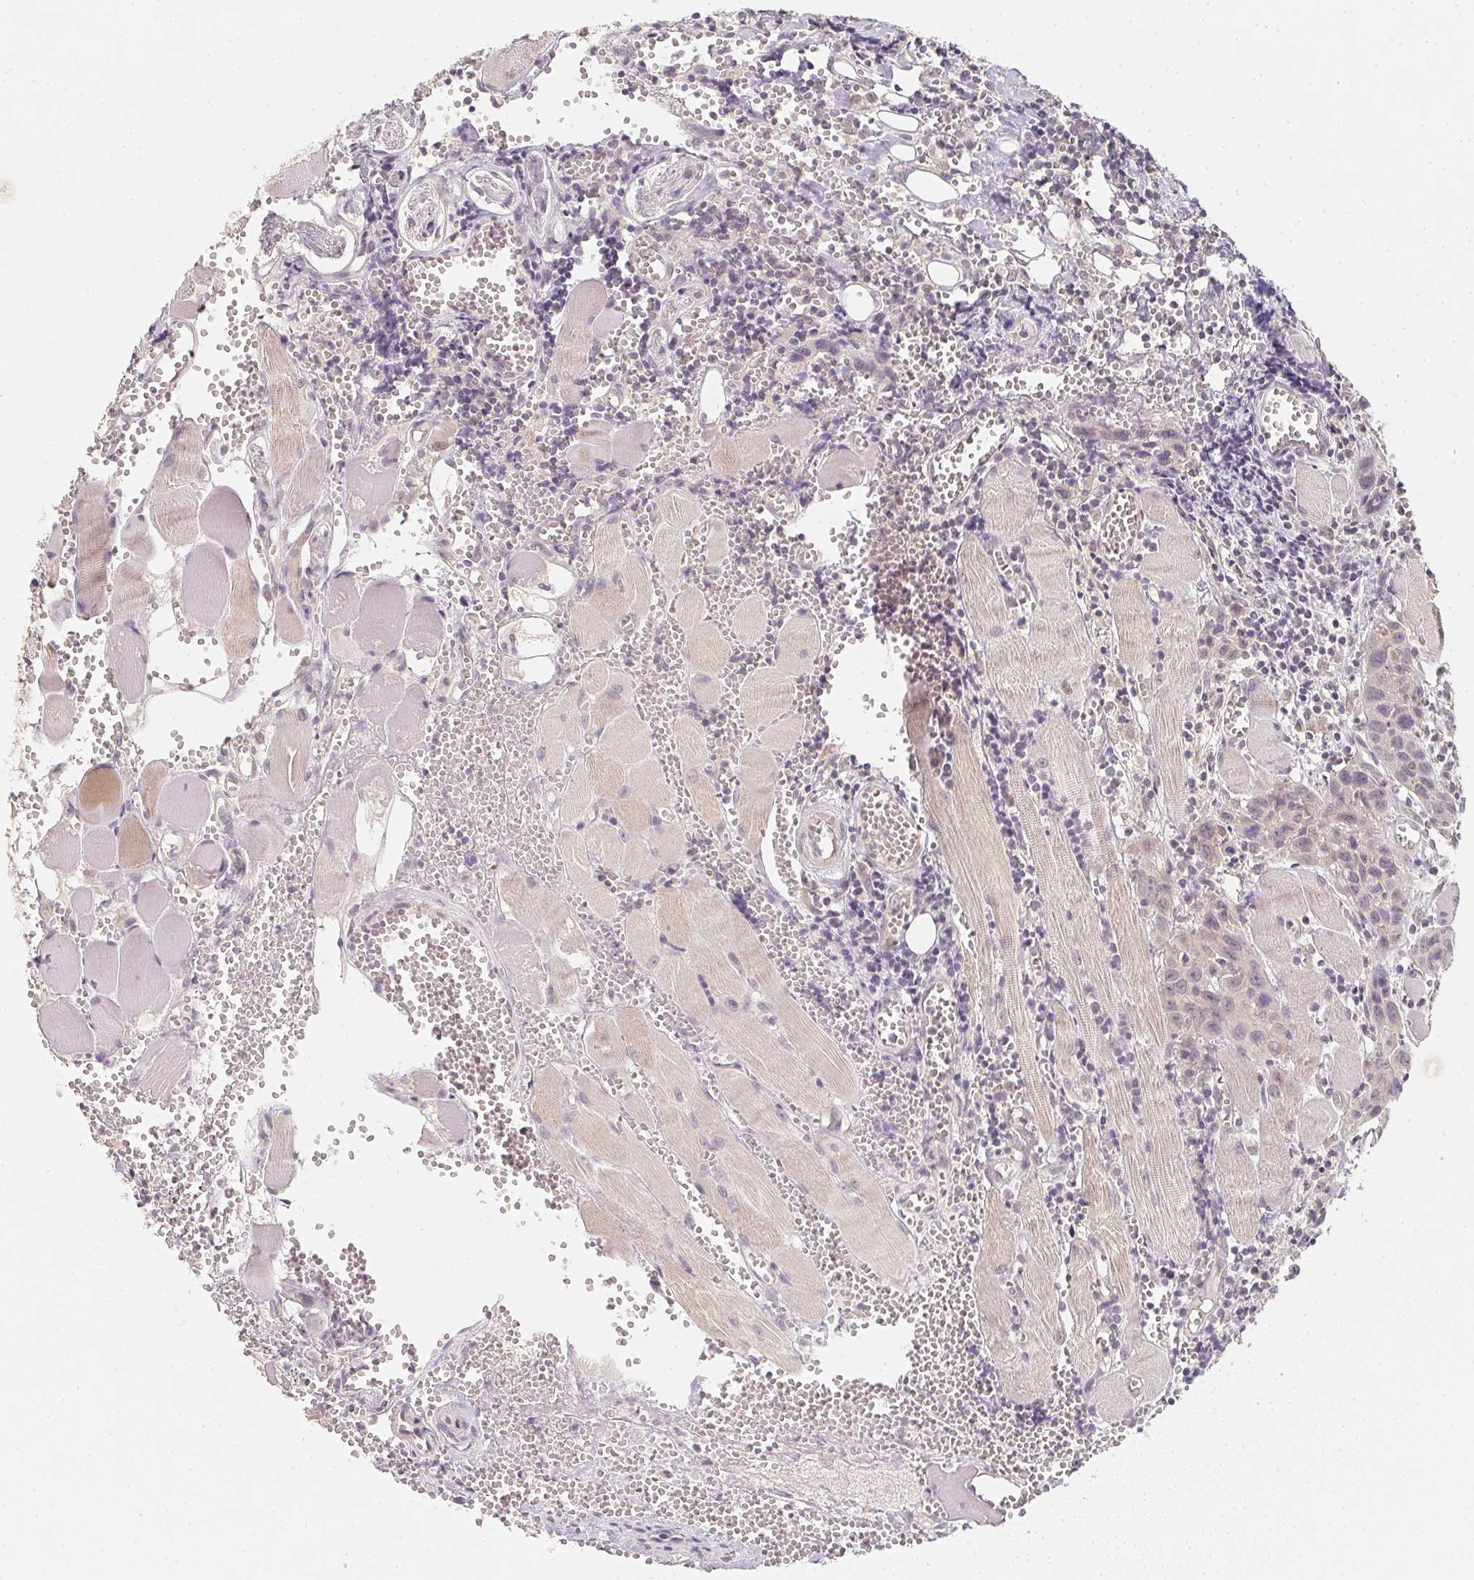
{"staining": {"intensity": "weak", "quantity": "<25%", "location": "nuclear"}, "tissue": "head and neck cancer", "cell_type": "Tumor cells", "image_type": "cancer", "snomed": [{"axis": "morphology", "description": "Squamous cell carcinoma, NOS"}, {"axis": "topography", "description": "Oral tissue"}, {"axis": "topography", "description": "Head-Neck"}], "caption": "An immunohistochemistry micrograph of squamous cell carcinoma (head and neck) is shown. There is no staining in tumor cells of squamous cell carcinoma (head and neck).", "gene": "SOAT1", "patient": {"sex": "male", "age": 58}}